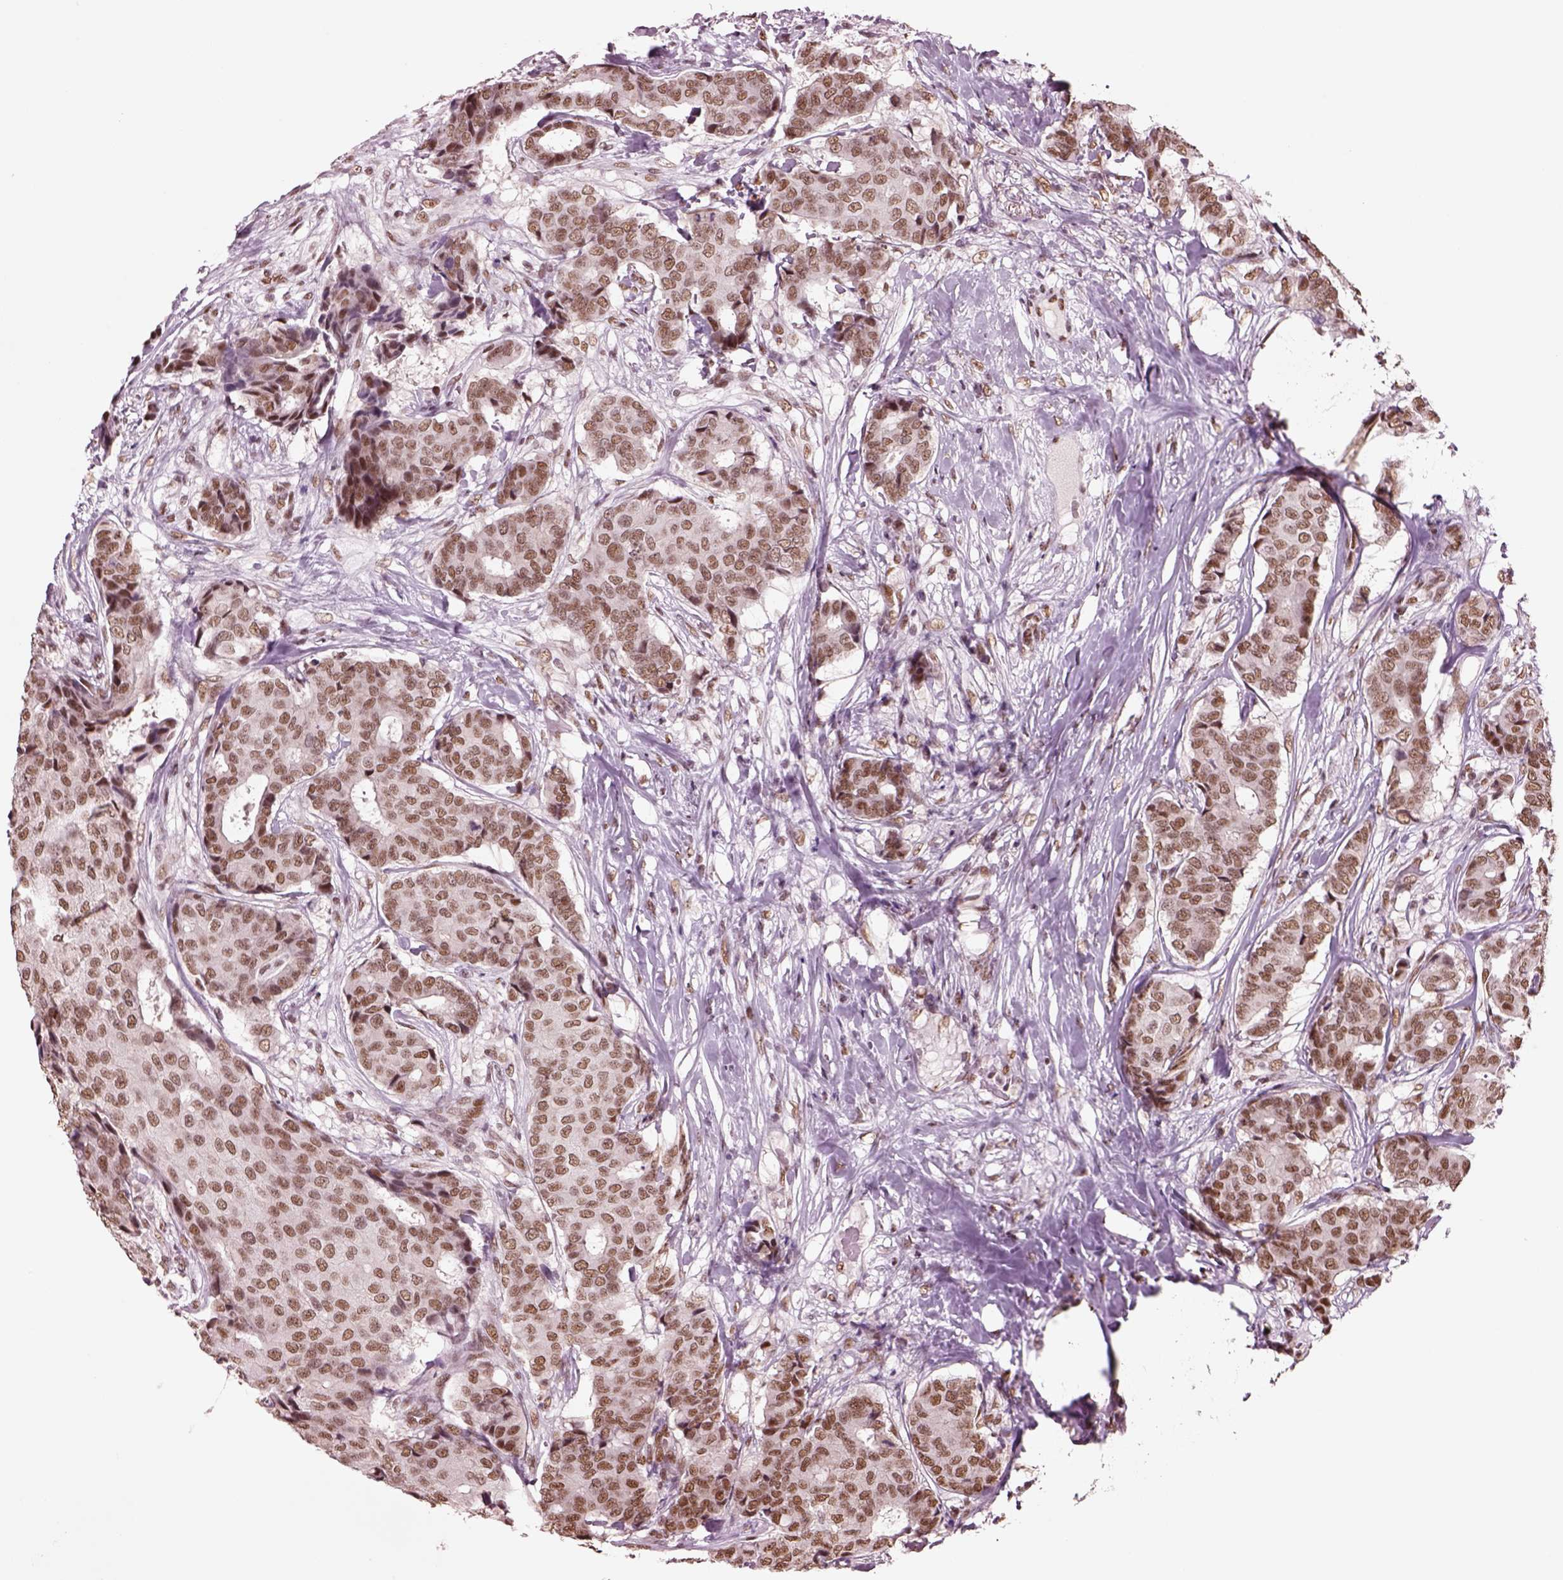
{"staining": {"intensity": "moderate", "quantity": ">75%", "location": "nuclear"}, "tissue": "breast cancer", "cell_type": "Tumor cells", "image_type": "cancer", "snomed": [{"axis": "morphology", "description": "Duct carcinoma"}, {"axis": "topography", "description": "Breast"}], "caption": "Immunohistochemical staining of human breast cancer (invasive ductal carcinoma) displays moderate nuclear protein staining in about >75% of tumor cells. Using DAB (brown) and hematoxylin (blue) stains, captured at high magnification using brightfield microscopy.", "gene": "SEPHS1", "patient": {"sex": "female", "age": 75}}